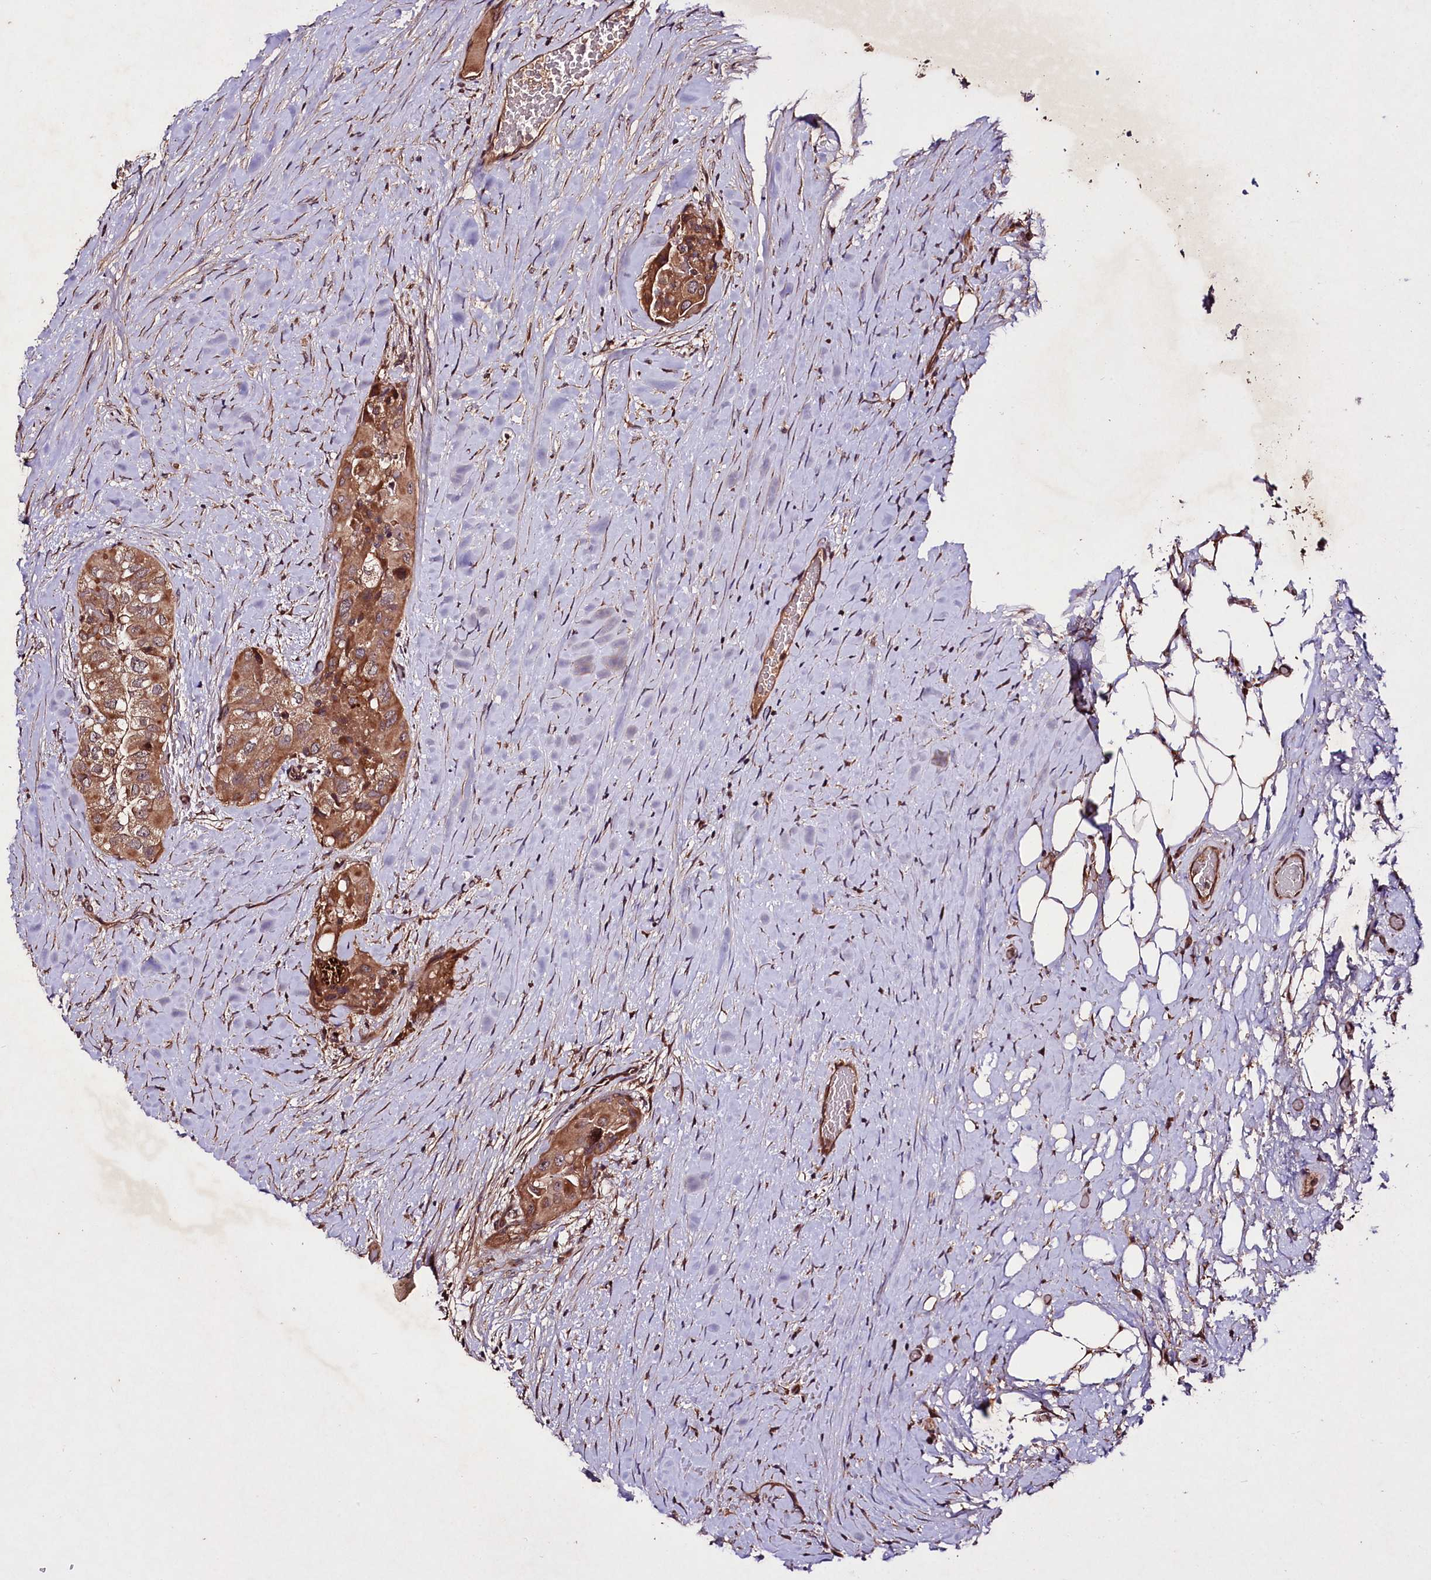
{"staining": {"intensity": "moderate", "quantity": ">75%", "location": "cytoplasmic/membranous"}, "tissue": "thyroid cancer", "cell_type": "Tumor cells", "image_type": "cancer", "snomed": [{"axis": "morphology", "description": "Papillary adenocarcinoma, NOS"}, {"axis": "topography", "description": "Thyroid gland"}], "caption": "Protein positivity by immunohistochemistry (IHC) shows moderate cytoplasmic/membranous staining in approximately >75% of tumor cells in thyroid cancer.", "gene": "TNPO3", "patient": {"sex": "female", "age": 59}}